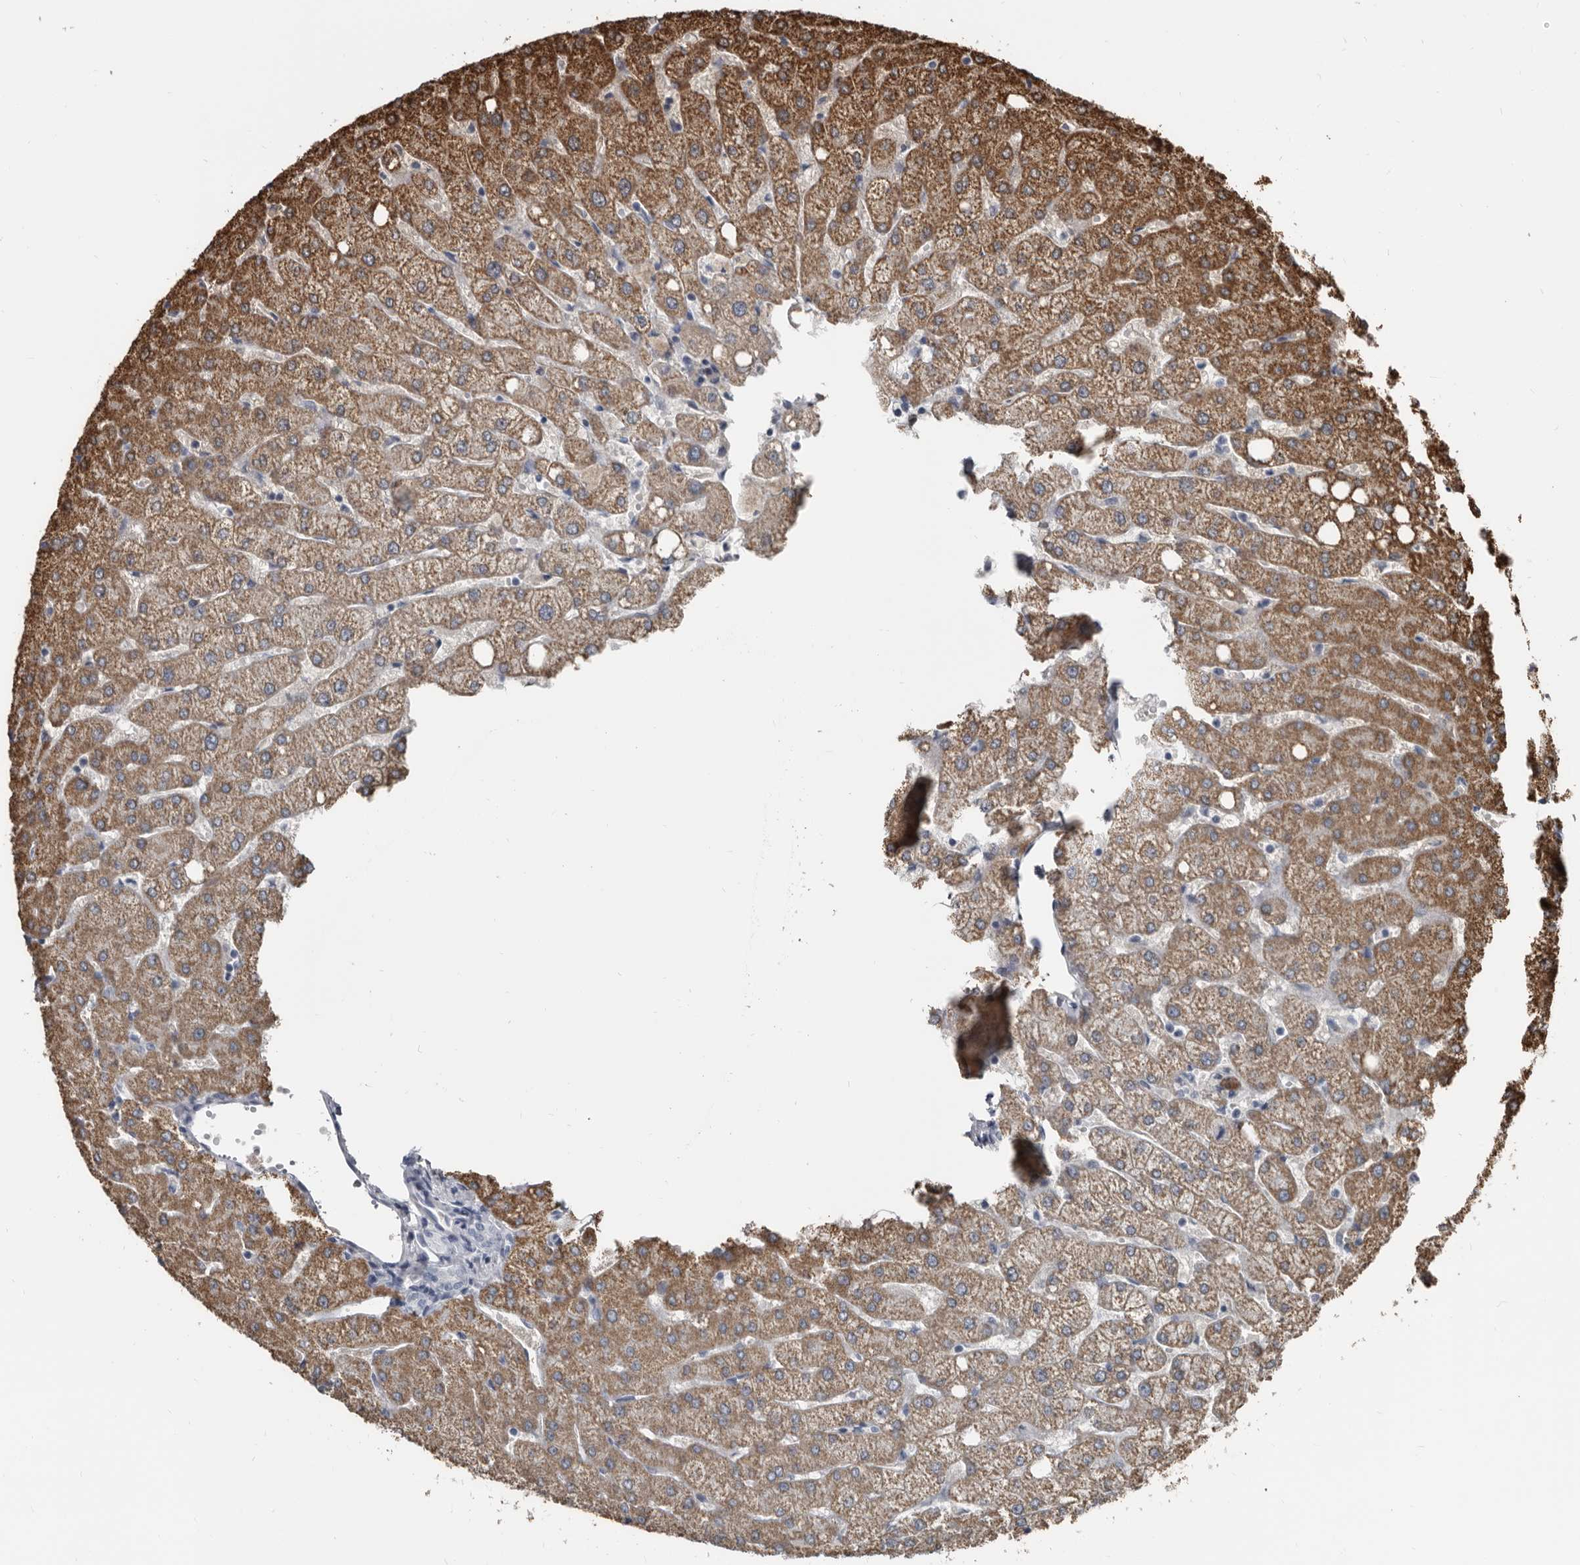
{"staining": {"intensity": "negative", "quantity": "none", "location": "none"}, "tissue": "liver", "cell_type": "Cholangiocytes", "image_type": "normal", "snomed": [{"axis": "morphology", "description": "Normal tissue, NOS"}, {"axis": "topography", "description": "Liver"}], "caption": "This image is of benign liver stained with IHC to label a protein in brown with the nuclei are counter-stained blue. There is no expression in cholangiocytes. (DAB (3,3'-diaminobenzidine) immunohistochemistry (IHC) visualized using brightfield microscopy, high magnification).", "gene": "GREB1", "patient": {"sex": "female", "age": 54}}